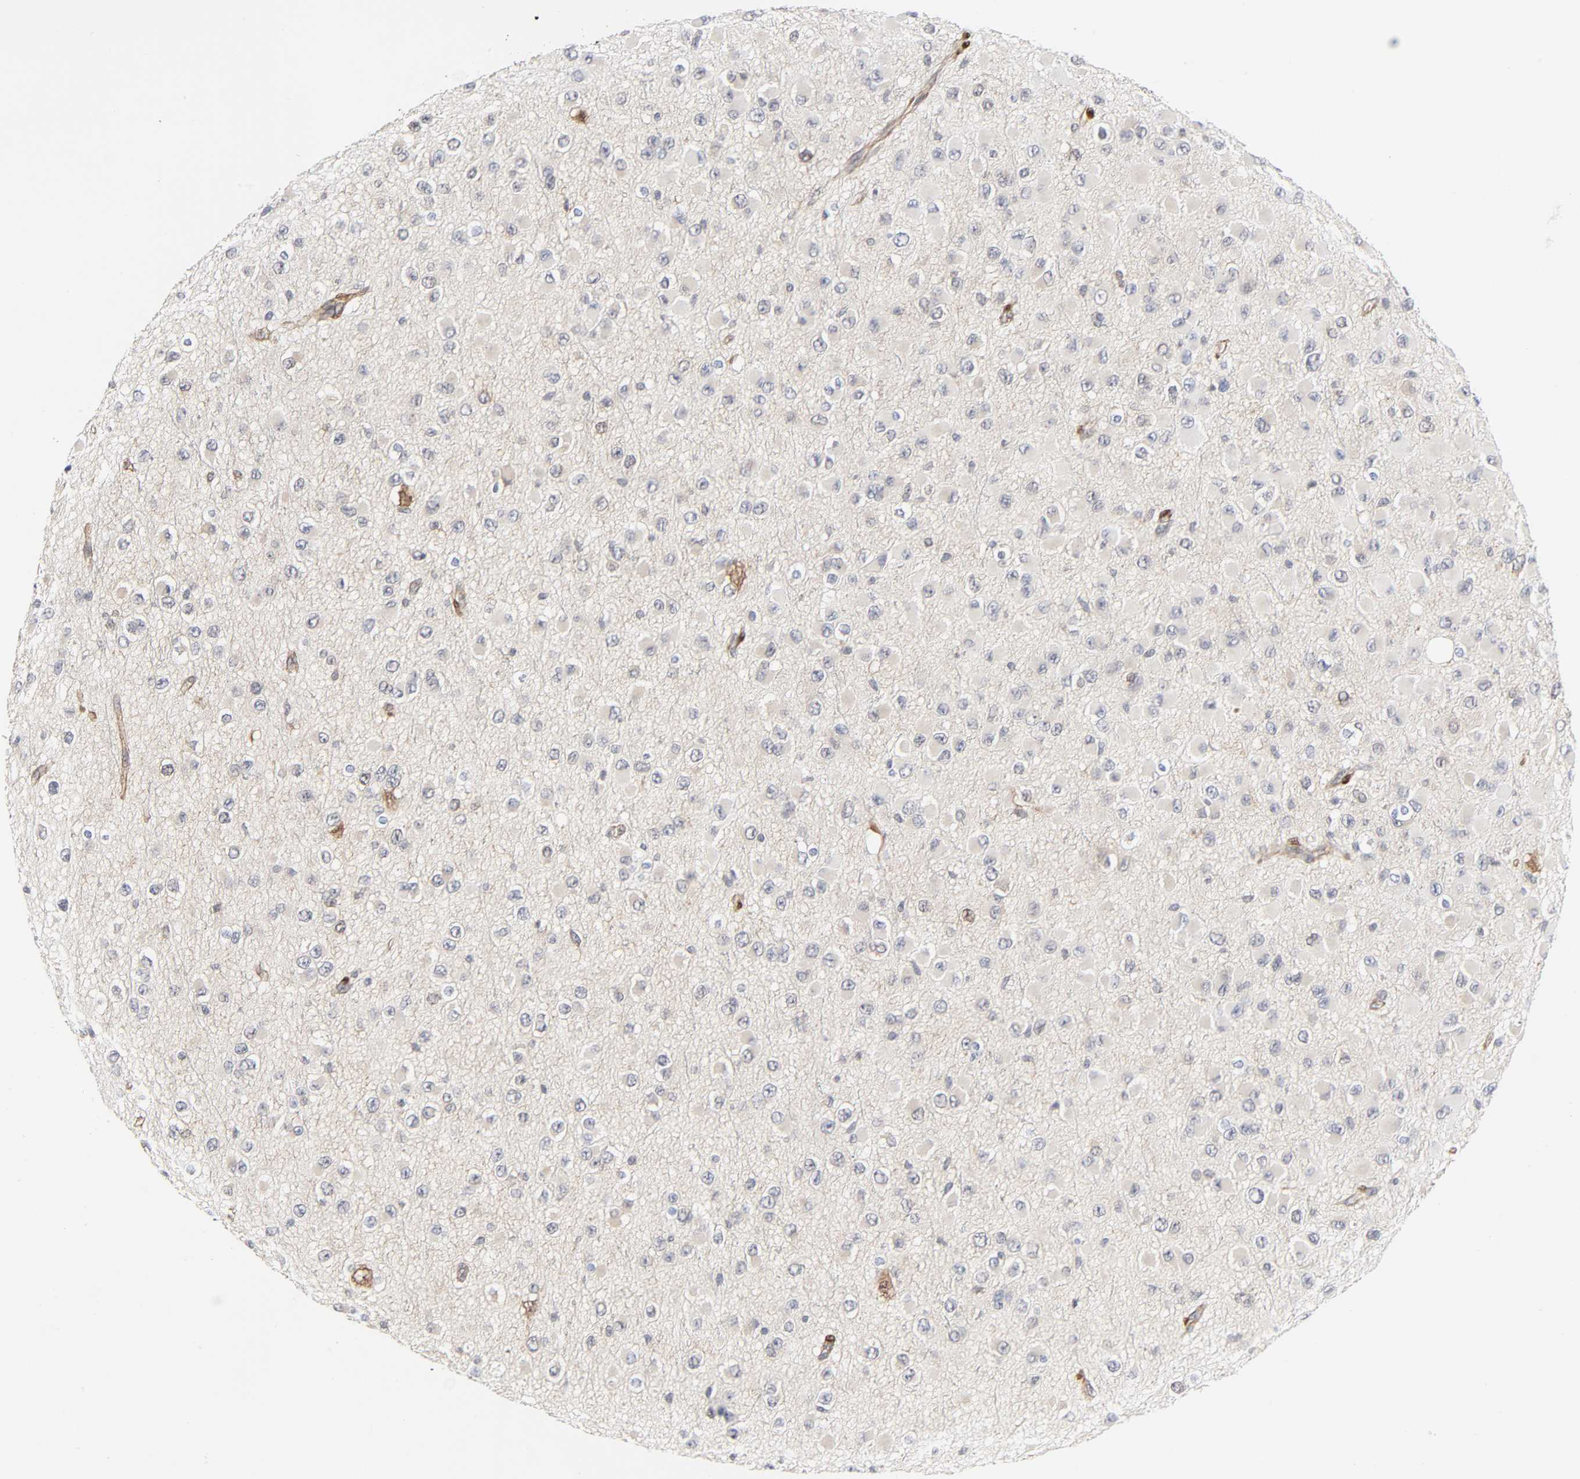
{"staining": {"intensity": "negative", "quantity": "none", "location": "none"}, "tissue": "glioma", "cell_type": "Tumor cells", "image_type": "cancer", "snomed": [{"axis": "morphology", "description": "Glioma, malignant, Low grade"}, {"axis": "topography", "description": "Brain"}], "caption": "This is an immunohistochemistry photomicrograph of human glioma. There is no staining in tumor cells.", "gene": "PTEN", "patient": {"sex": "male", "age": 42}}